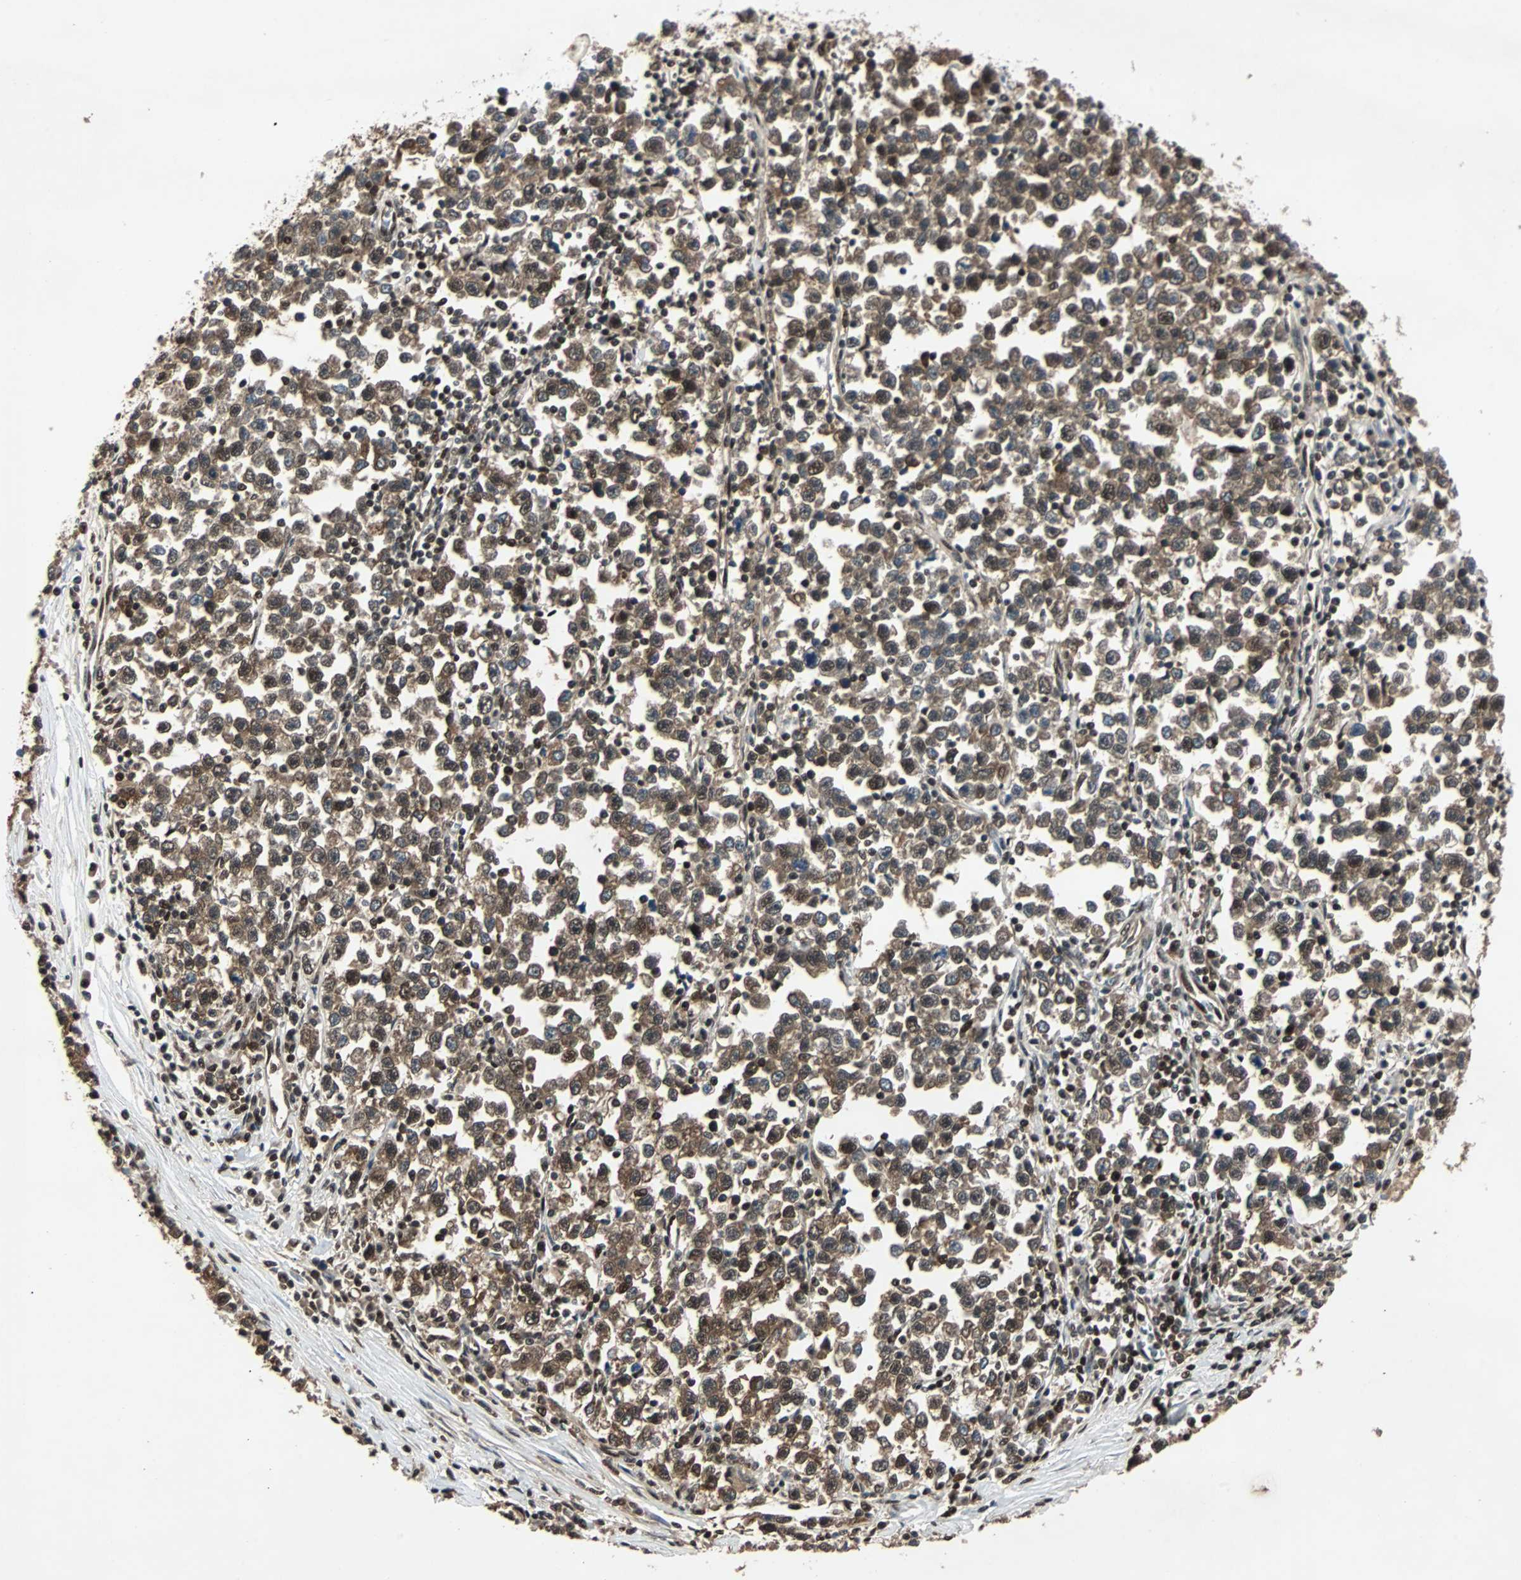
{"staining": {"intensity": "strong", "quantity": ">75%", "location": "cytoplasmic/membranous,nuclear"}, "tissue": "testis cancer", "cell_type": "Tumor cells", "image_type": "cancer", "snomed": [{"axis": "morphology", "description": "Seminoma, NOS"}, {"axis": "topography", "description": "Testis"}], "caption": "The immunohistochemical stain highlights strong cytoplasmic/membranous and nuclear positivity in tumor cells of seminoma (testis) tissue.", "gene": "ACLY", "patient": {"sex": "male", "age": 43}}